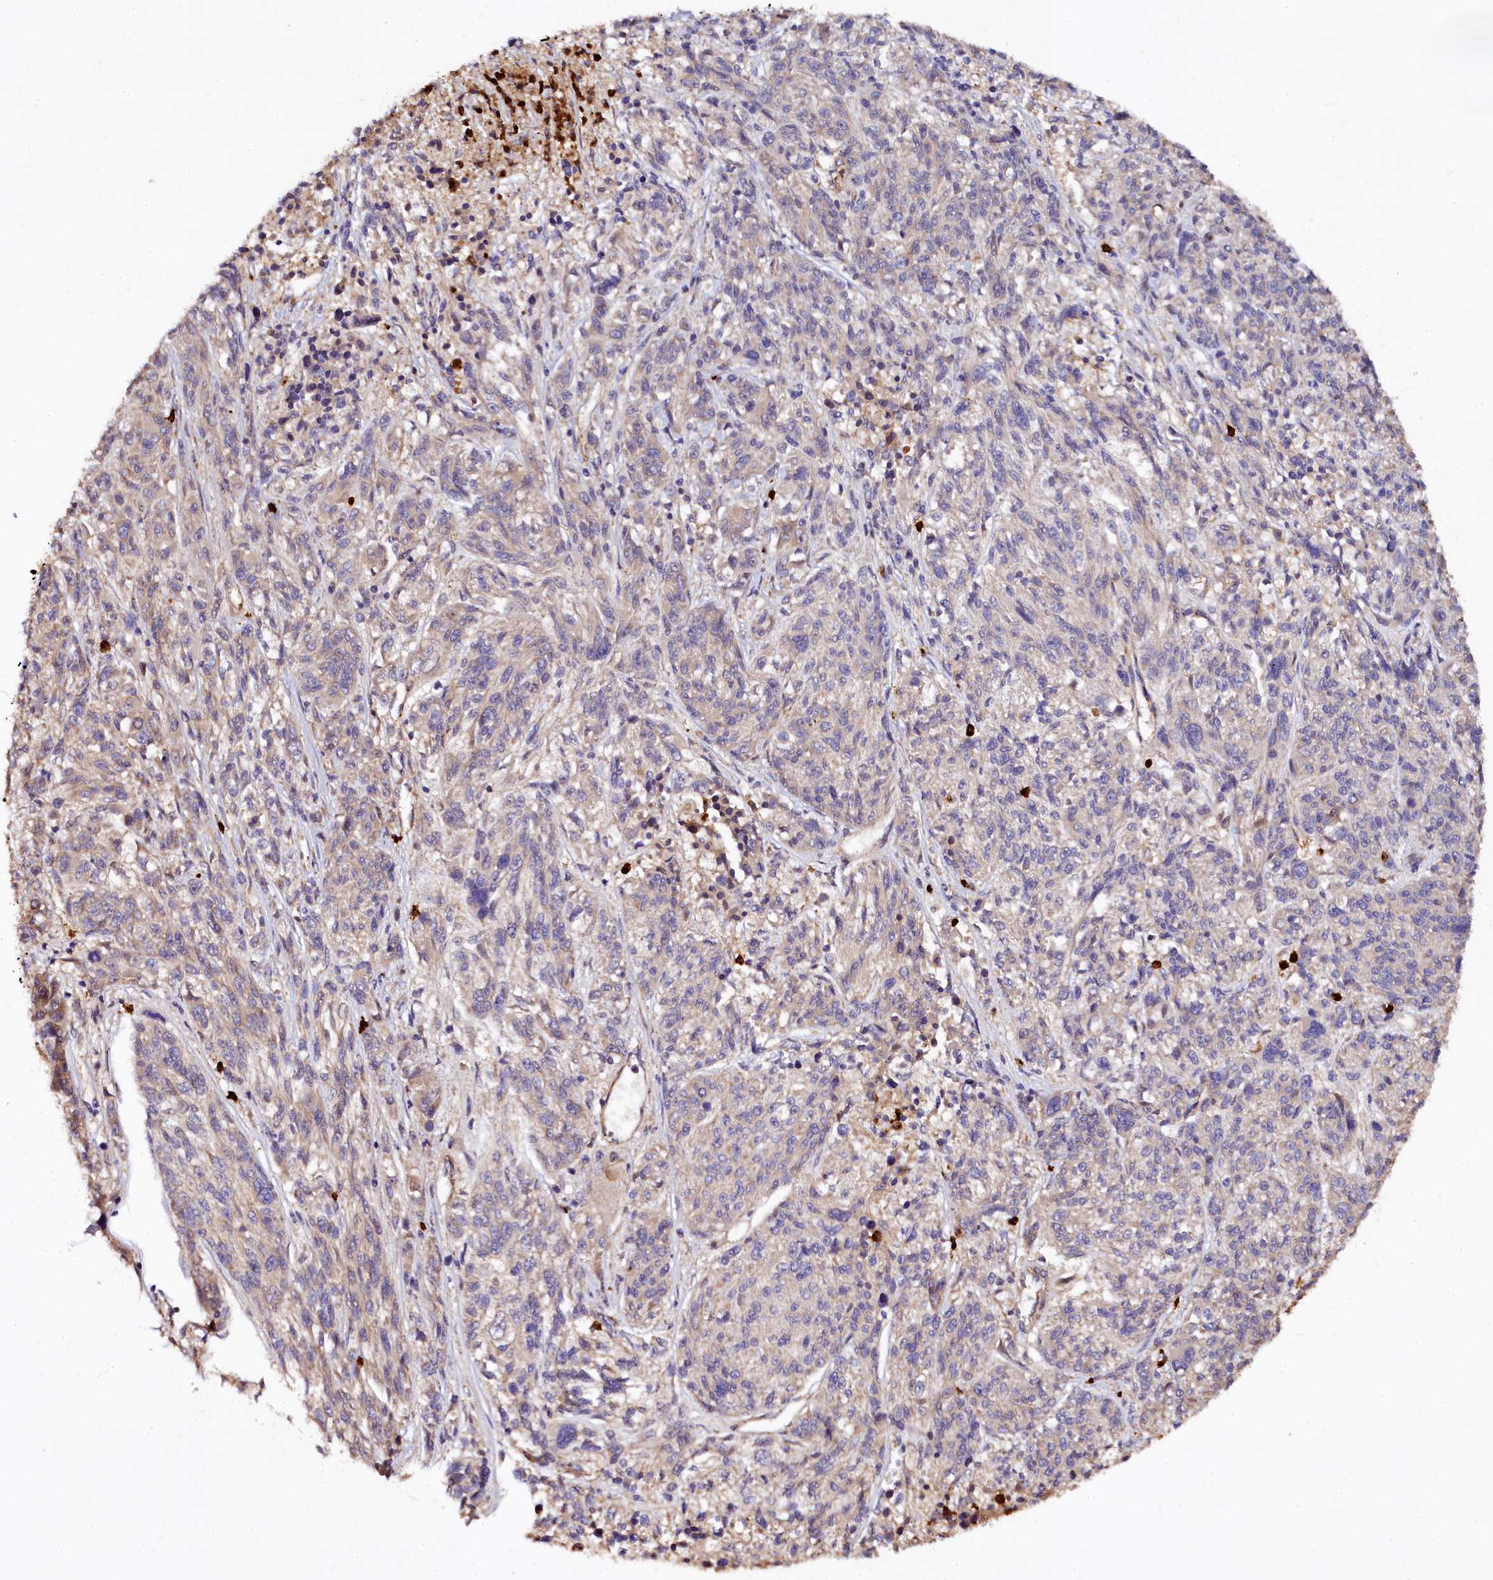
{"staining": {"intensity": "weak", "quantity": "25%-75%", "location": "cytoplasmic/membranous"}, "tissue": "melanoma", "cell_type": "Tumor cells", "image_type": "cancer", "snomed": [{"axis": "morphology", "description": "Malignant melanoma, NOS"}, {"axis": "topography", "description": "Skin"}], "caption": "Protein staining by IHC displays weak cytoplasmic/membranous staining in about 25%-75% of tumor cells in melanoma. The staining is performed using DAB brown chromogen to label protein expression. The nuclei are counter-stained blue using hematoxylin.", "gene": "ATG101", "patient": {"sex": "male", "age": 53}}